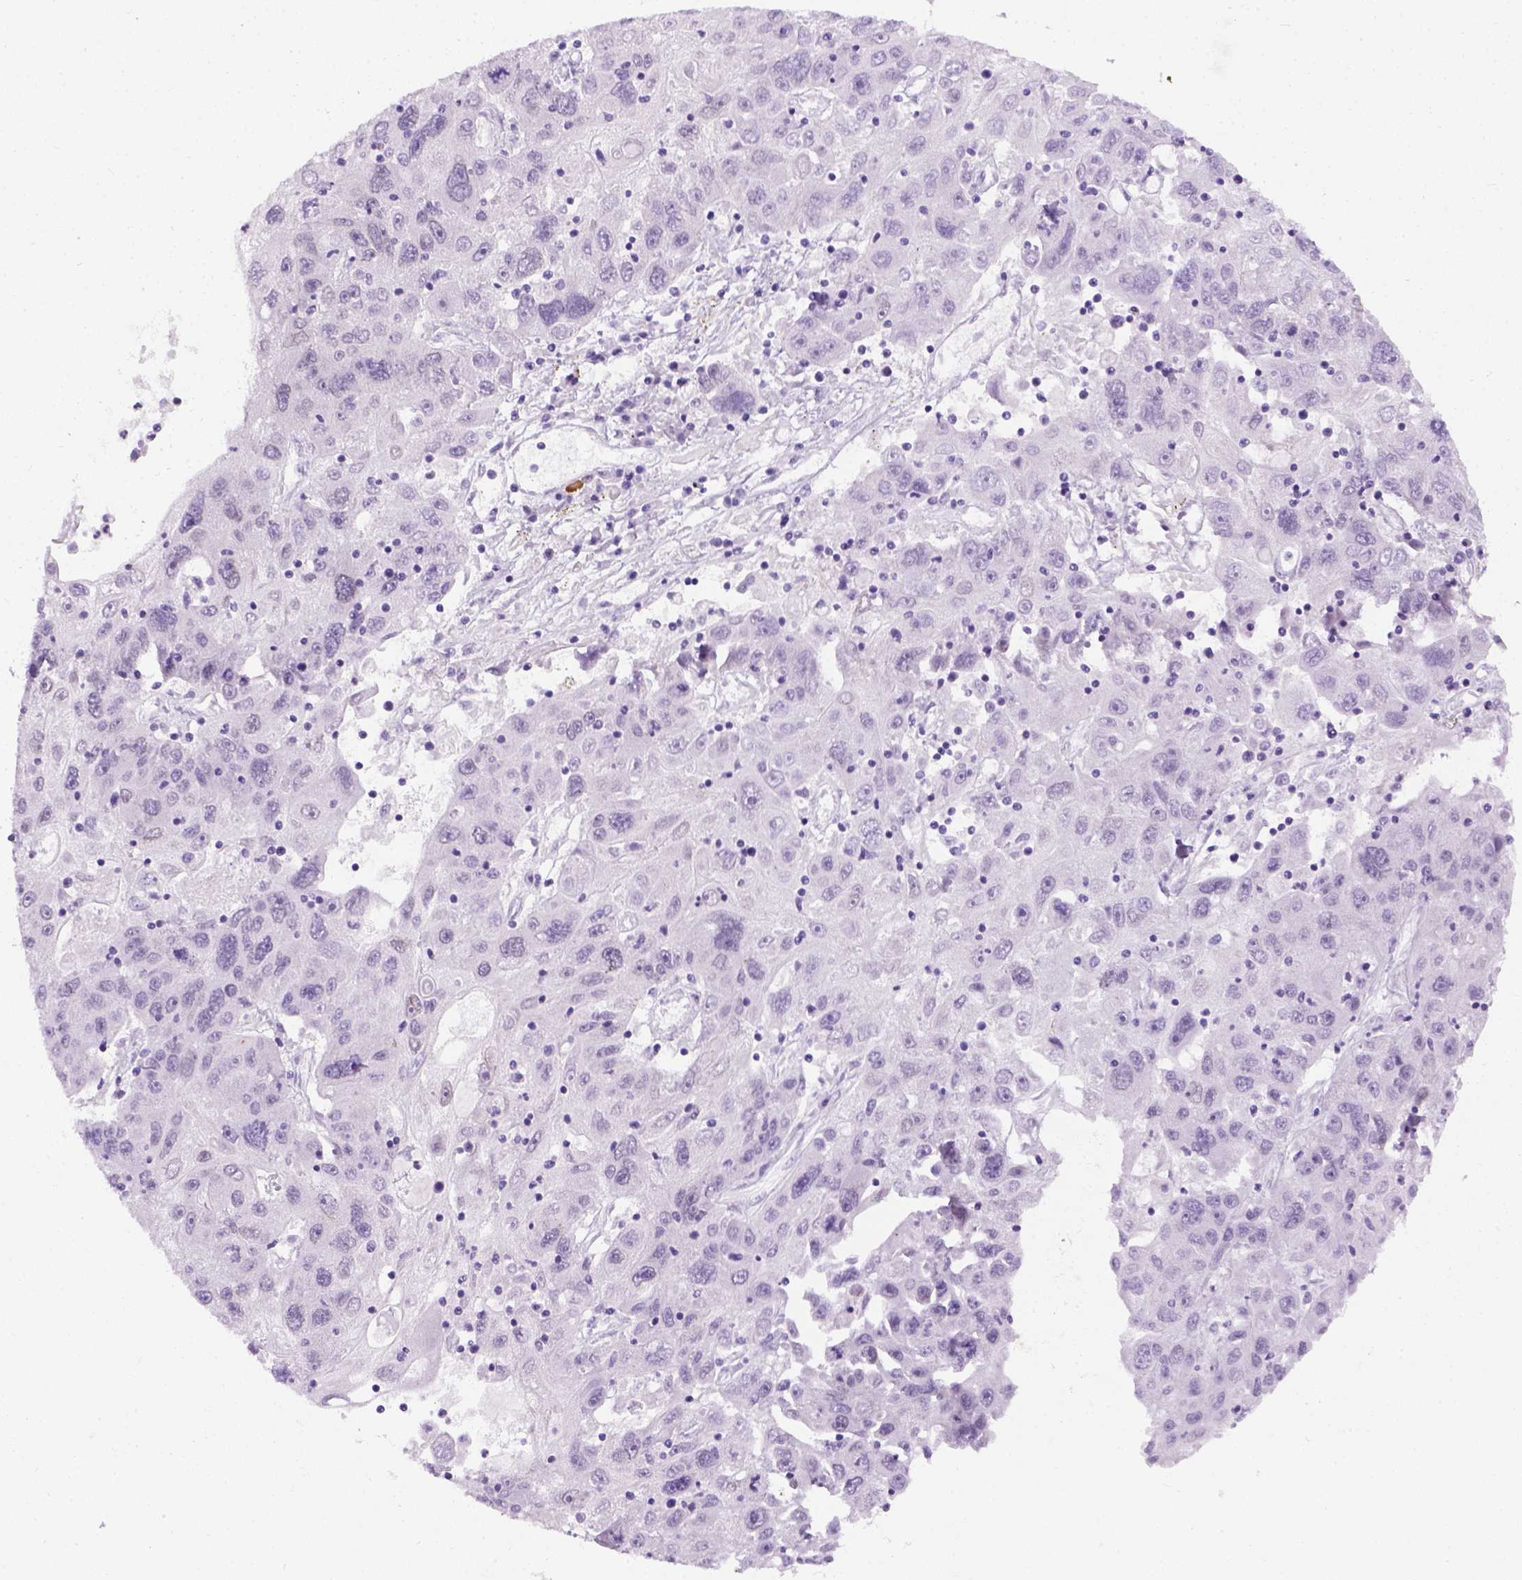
{"staining": {"intensity": "negative", "quantity": "none", "location": "none"}, "tissue": "stomach cancer", "cell_type": "Tumor cells", "image_type": "cancer", "snomed": [{"axis": "morphology", "description": "Adenocarcinoma, NOS"}, {"axis": "topography", "description": "Stomach"}], "caption": "Immunohistochemical staining of adenocarcinoma (stomach) exhibits no significant expression in tumor cells. (DAB (3,3'-diaminobenzidine) IHC, high magnification).", "gene": "FAM184B", "patient": {"sex": "male", "age": 56}}